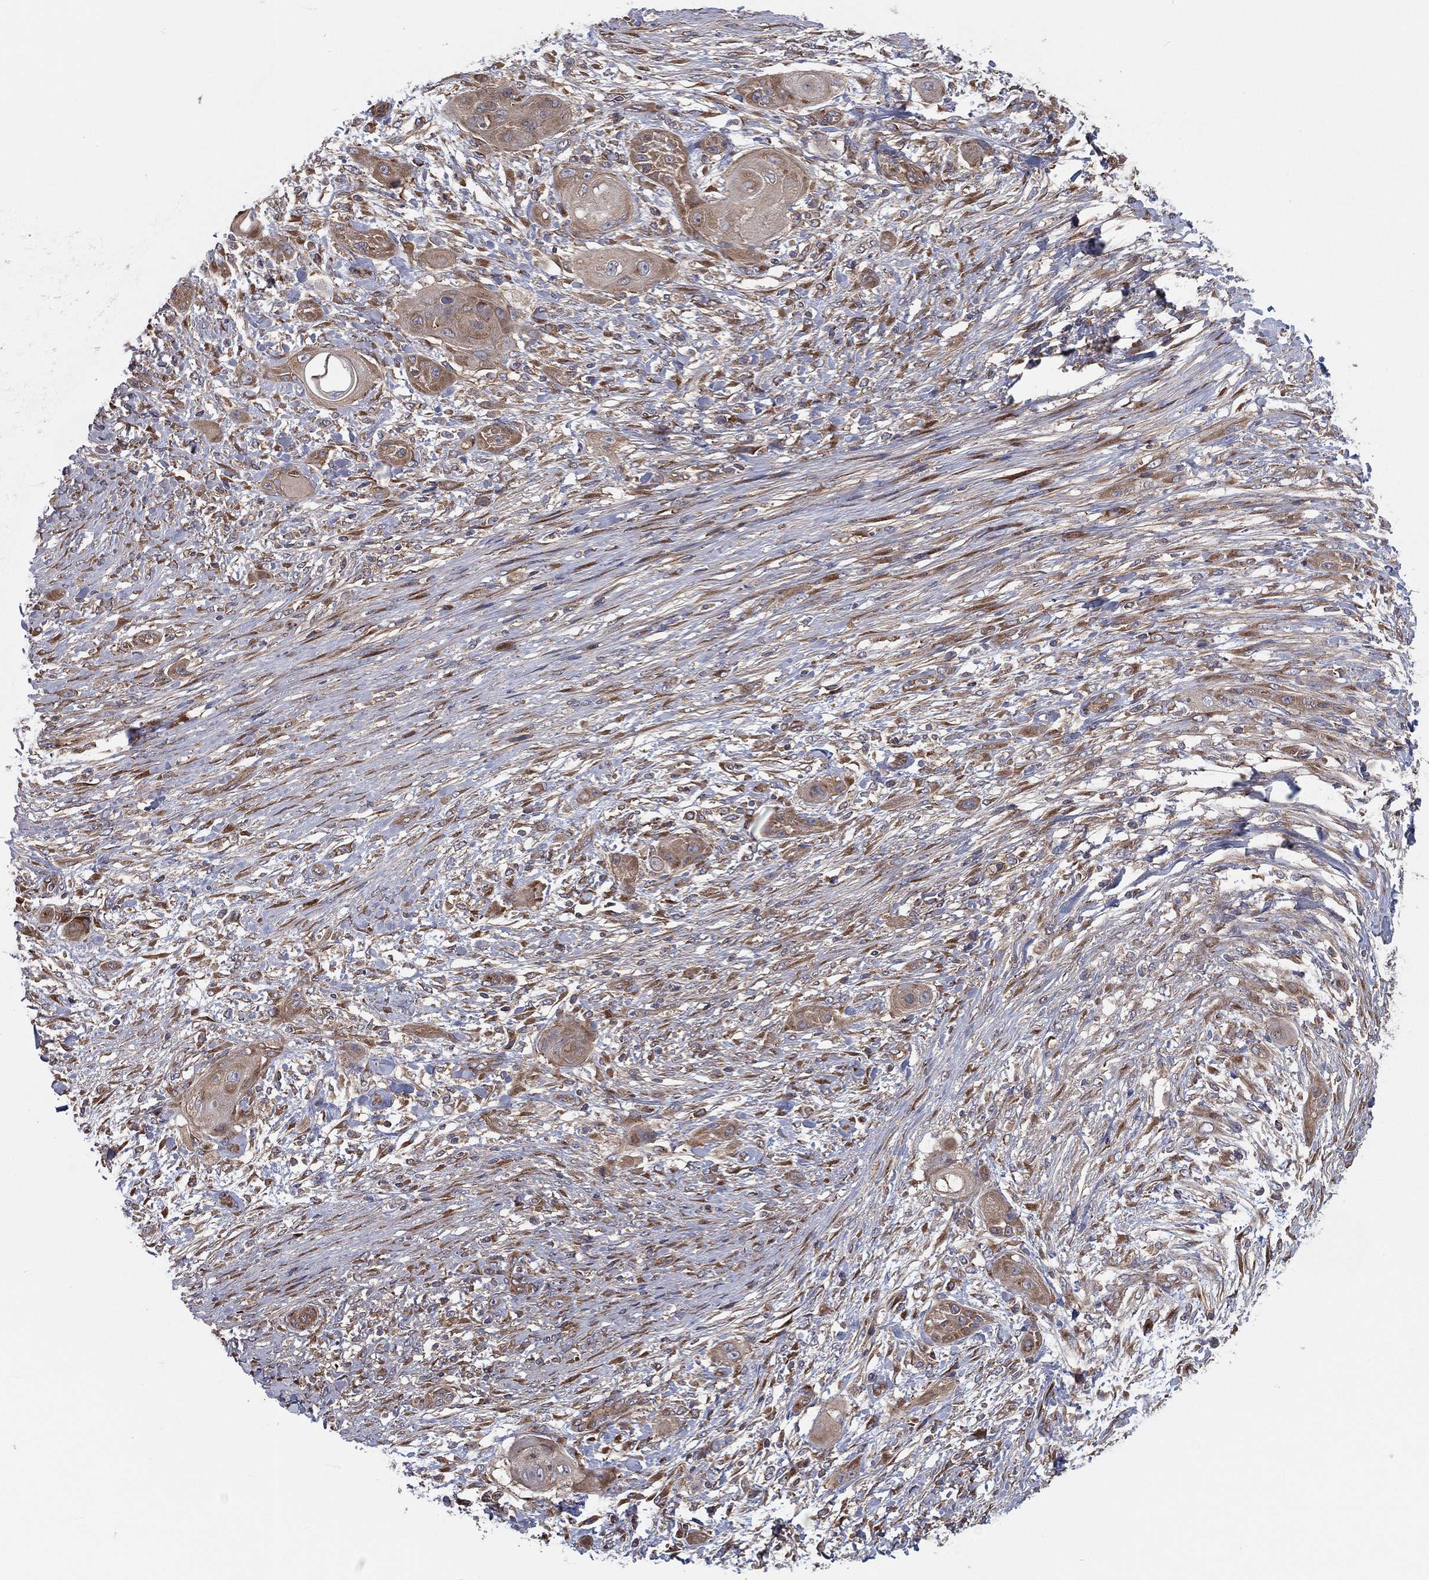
{"staining": {"intensity": "moderate", "quantity": ">75%", "location": "cytoplasmic/membranous"}, "tissue": "skin cancer", "cell_type": "Tumor cells", "image_type": "cancer", "snomed": [{"axis": "morphology", "description": "Squamous cell carcinoma, NOS"}, {"axis": "topography", "description": "Skin"}], "caption": "Skin cancer (squamous cell carcinoma) stained with DAB immunohistochemistry reveals medium levels of moderate cytoplasmic/membranous positivity in about >75% of tumor cells.", "gene": "EIF2B5", "patient": {"sex": "male", "age": 62}}